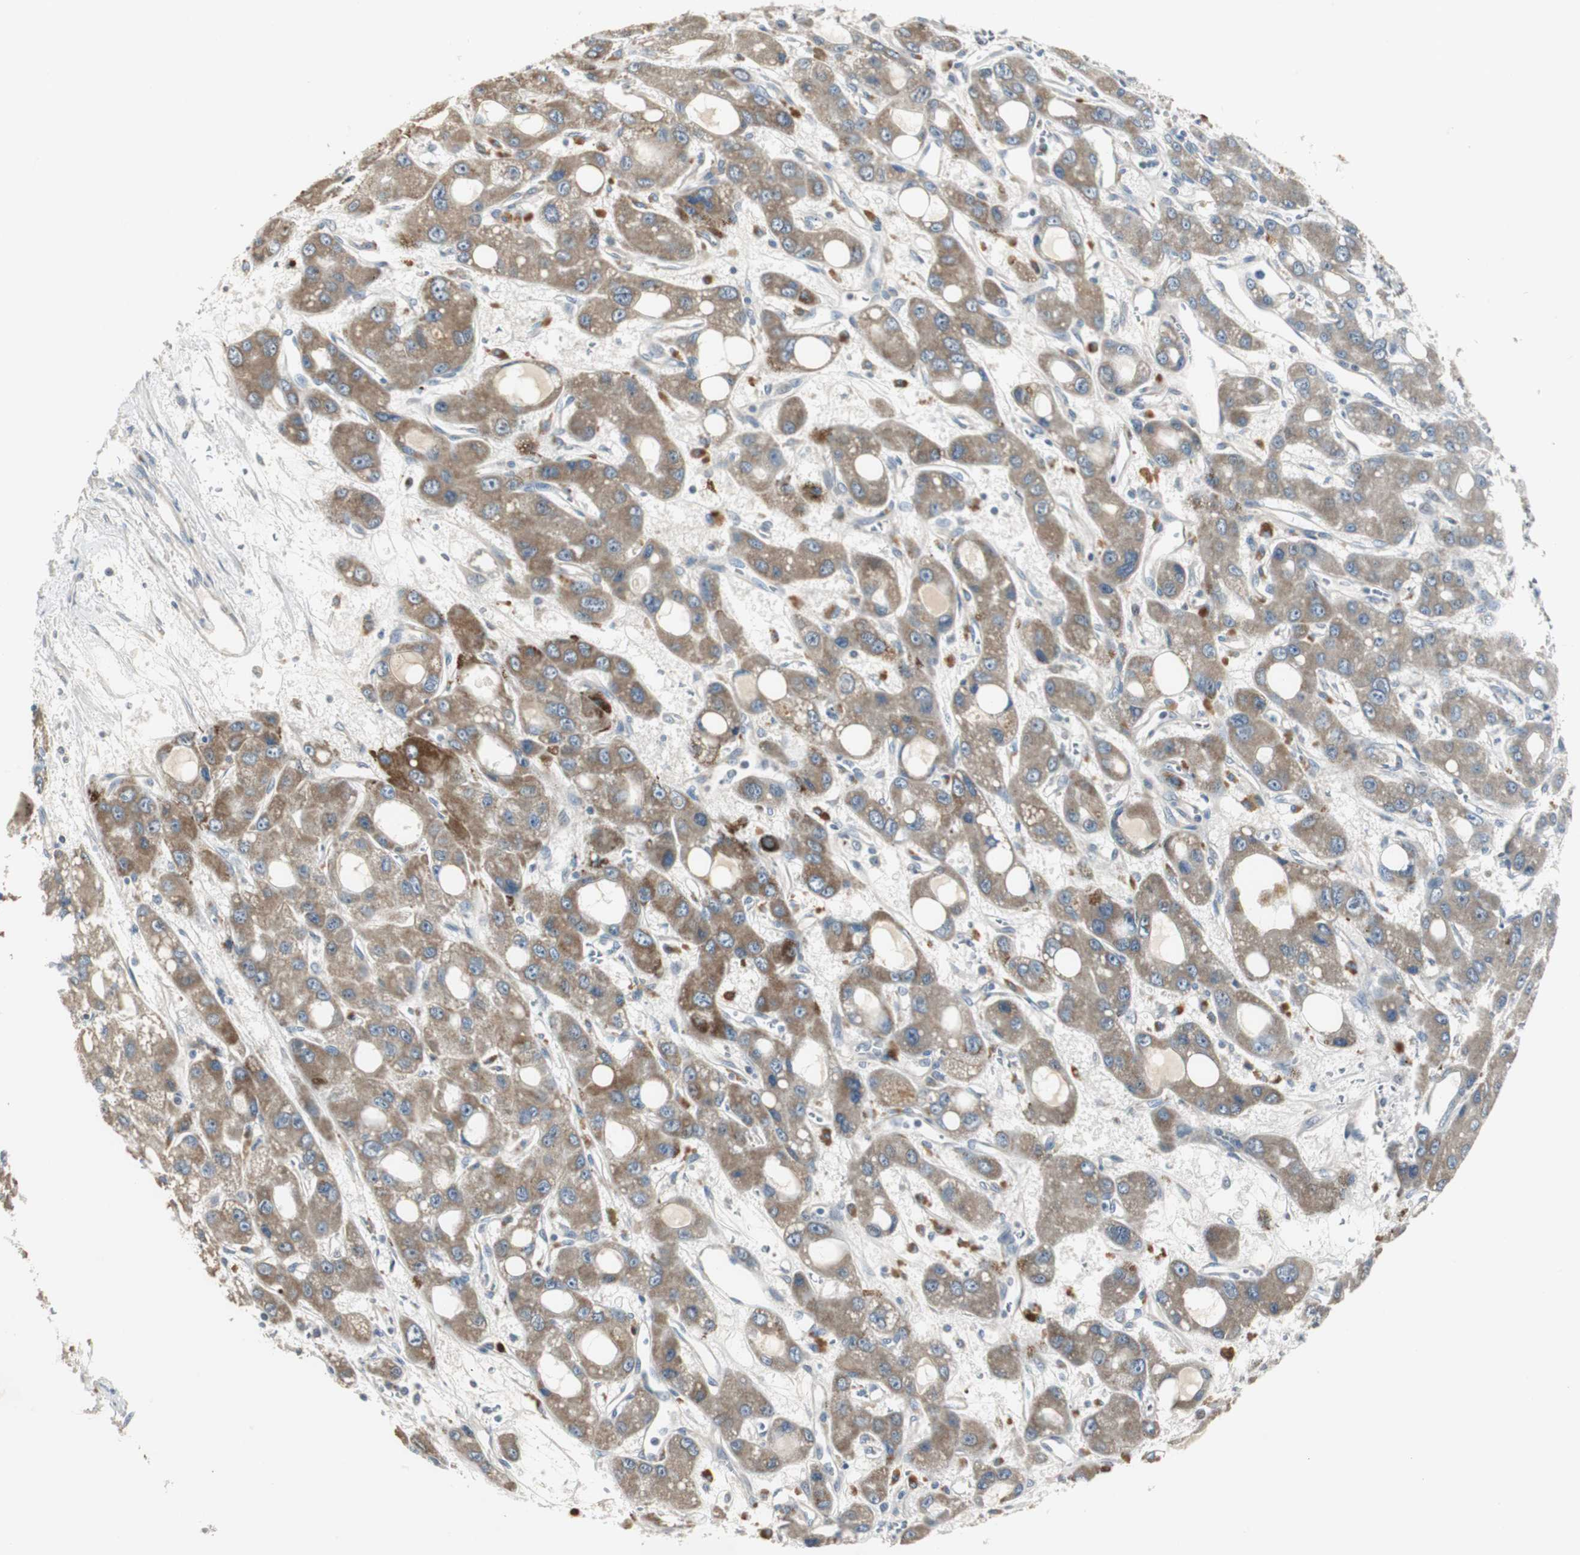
{"staining": {"intensity": "moderate", "quantity": ">75%", "location": "cytoplasmic/membranous"}, "tissue": "liver cancer", "cell_type": "Tumor cells", "image_type": "cancer", "snomed": [{"axis": "morphology", "description": "Carcinoma, Hepatocellular, NOS"}, {"axis": "topography", "description": "Liver"}], "caption": "Moderate cytoplasmic/membranous positivity is present in approximately >75% of tumor cells in liver cancer. (DAB IHC, brown staining for protein, blue staining for nuclei).", "gene": "MYT1", "patient": {"sex": "male", "age": 55}}